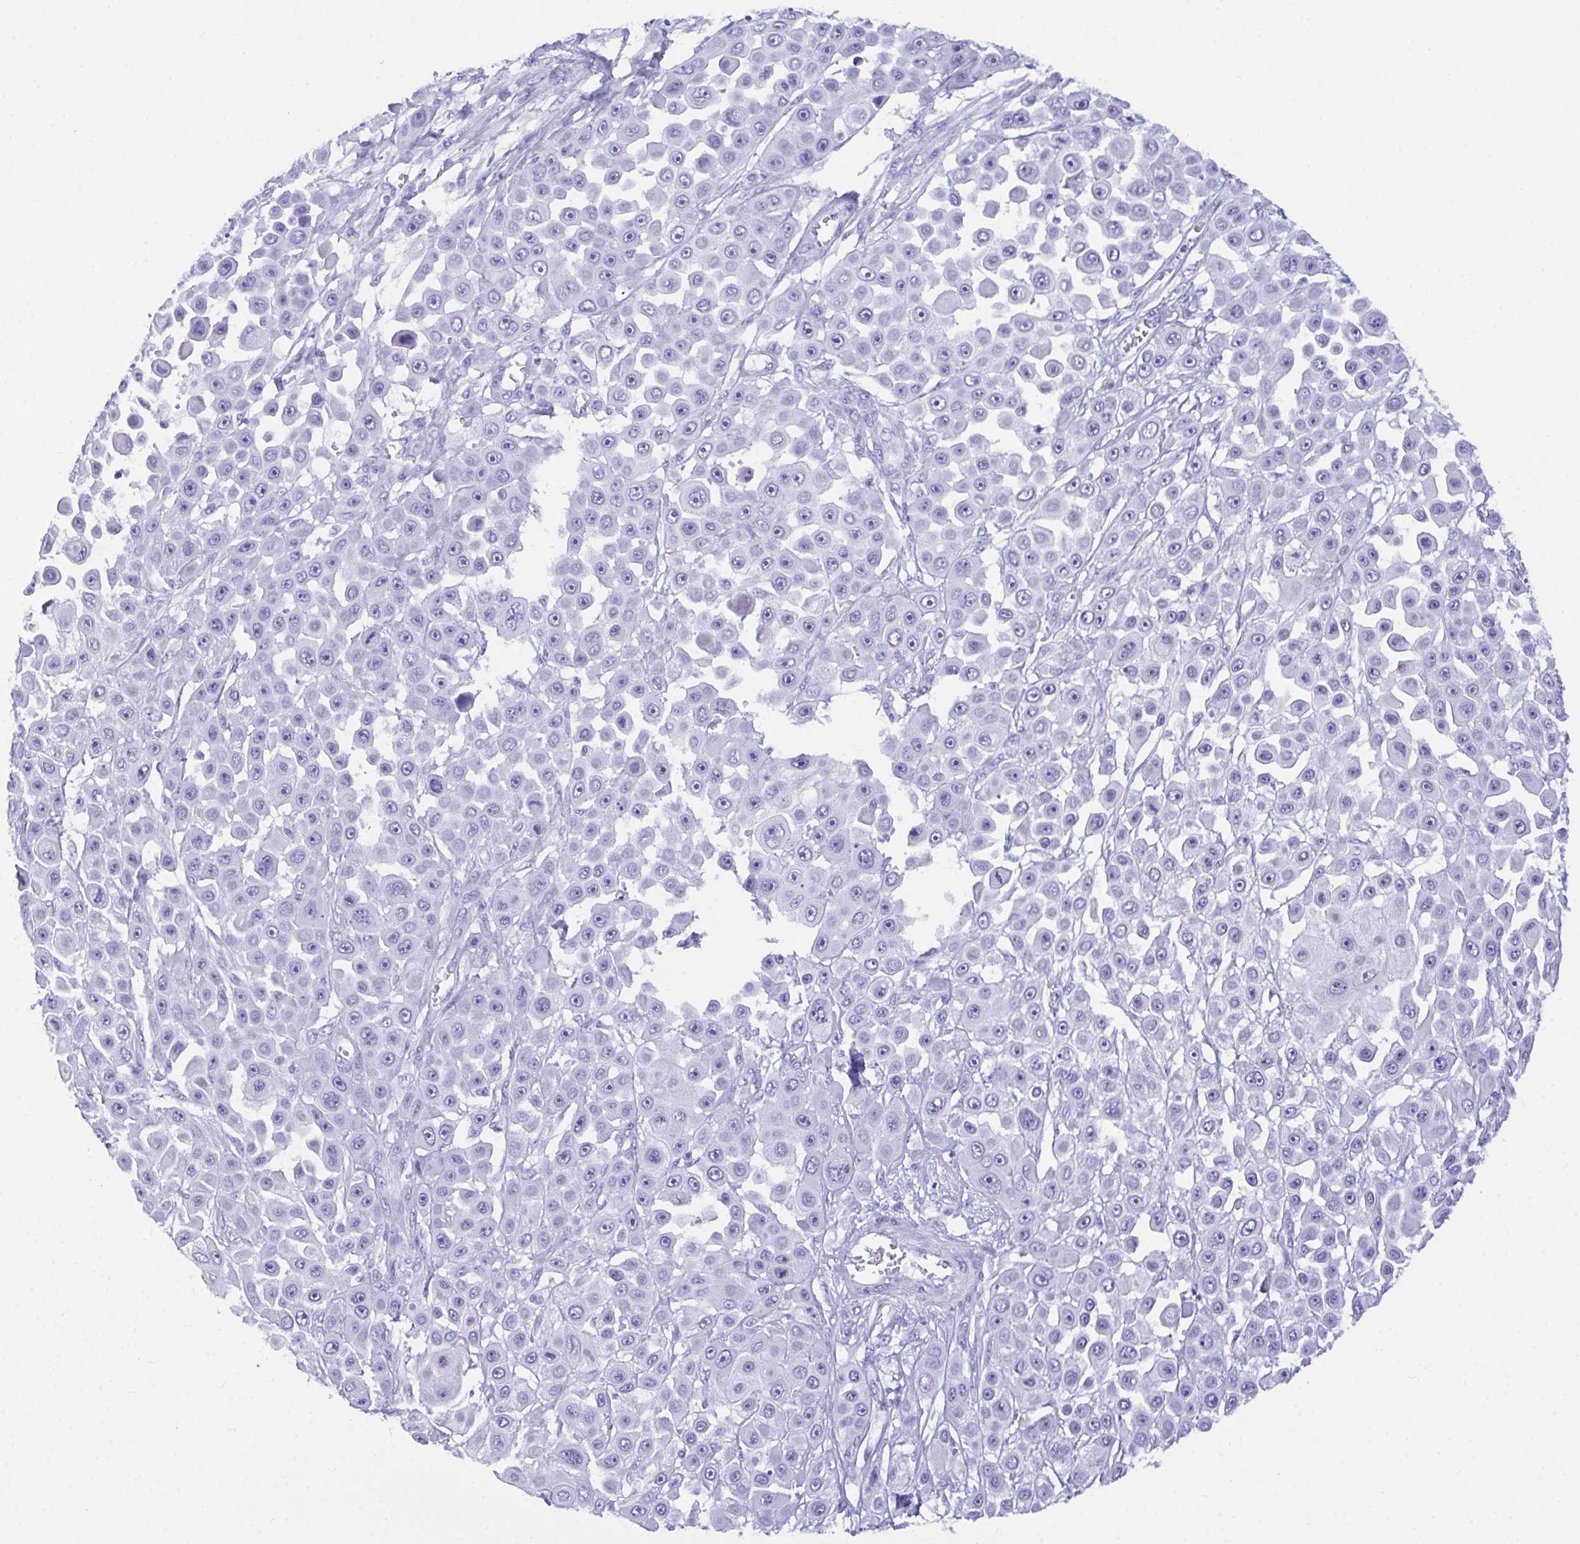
{"staining": {"intensity": "negative", "quantity": "none", "location": "none"}, "tissue": "skin cancer", "cell_type": "Tumor cells", "image_type": "cancer", "snomed": [{"axis": "morphology", "description": "Squamous cell carcinoma, NOS"}, {"axis": "topography", "description": "Skin"}], "caption": "Immunohistochemistry histopathology image of human squamous cell carcinoma (skin) stained for a protein (brown), which shows no expression in tumor cells.", "gene": "BEST4", "patient": {"sex": "male", "age": 67}}